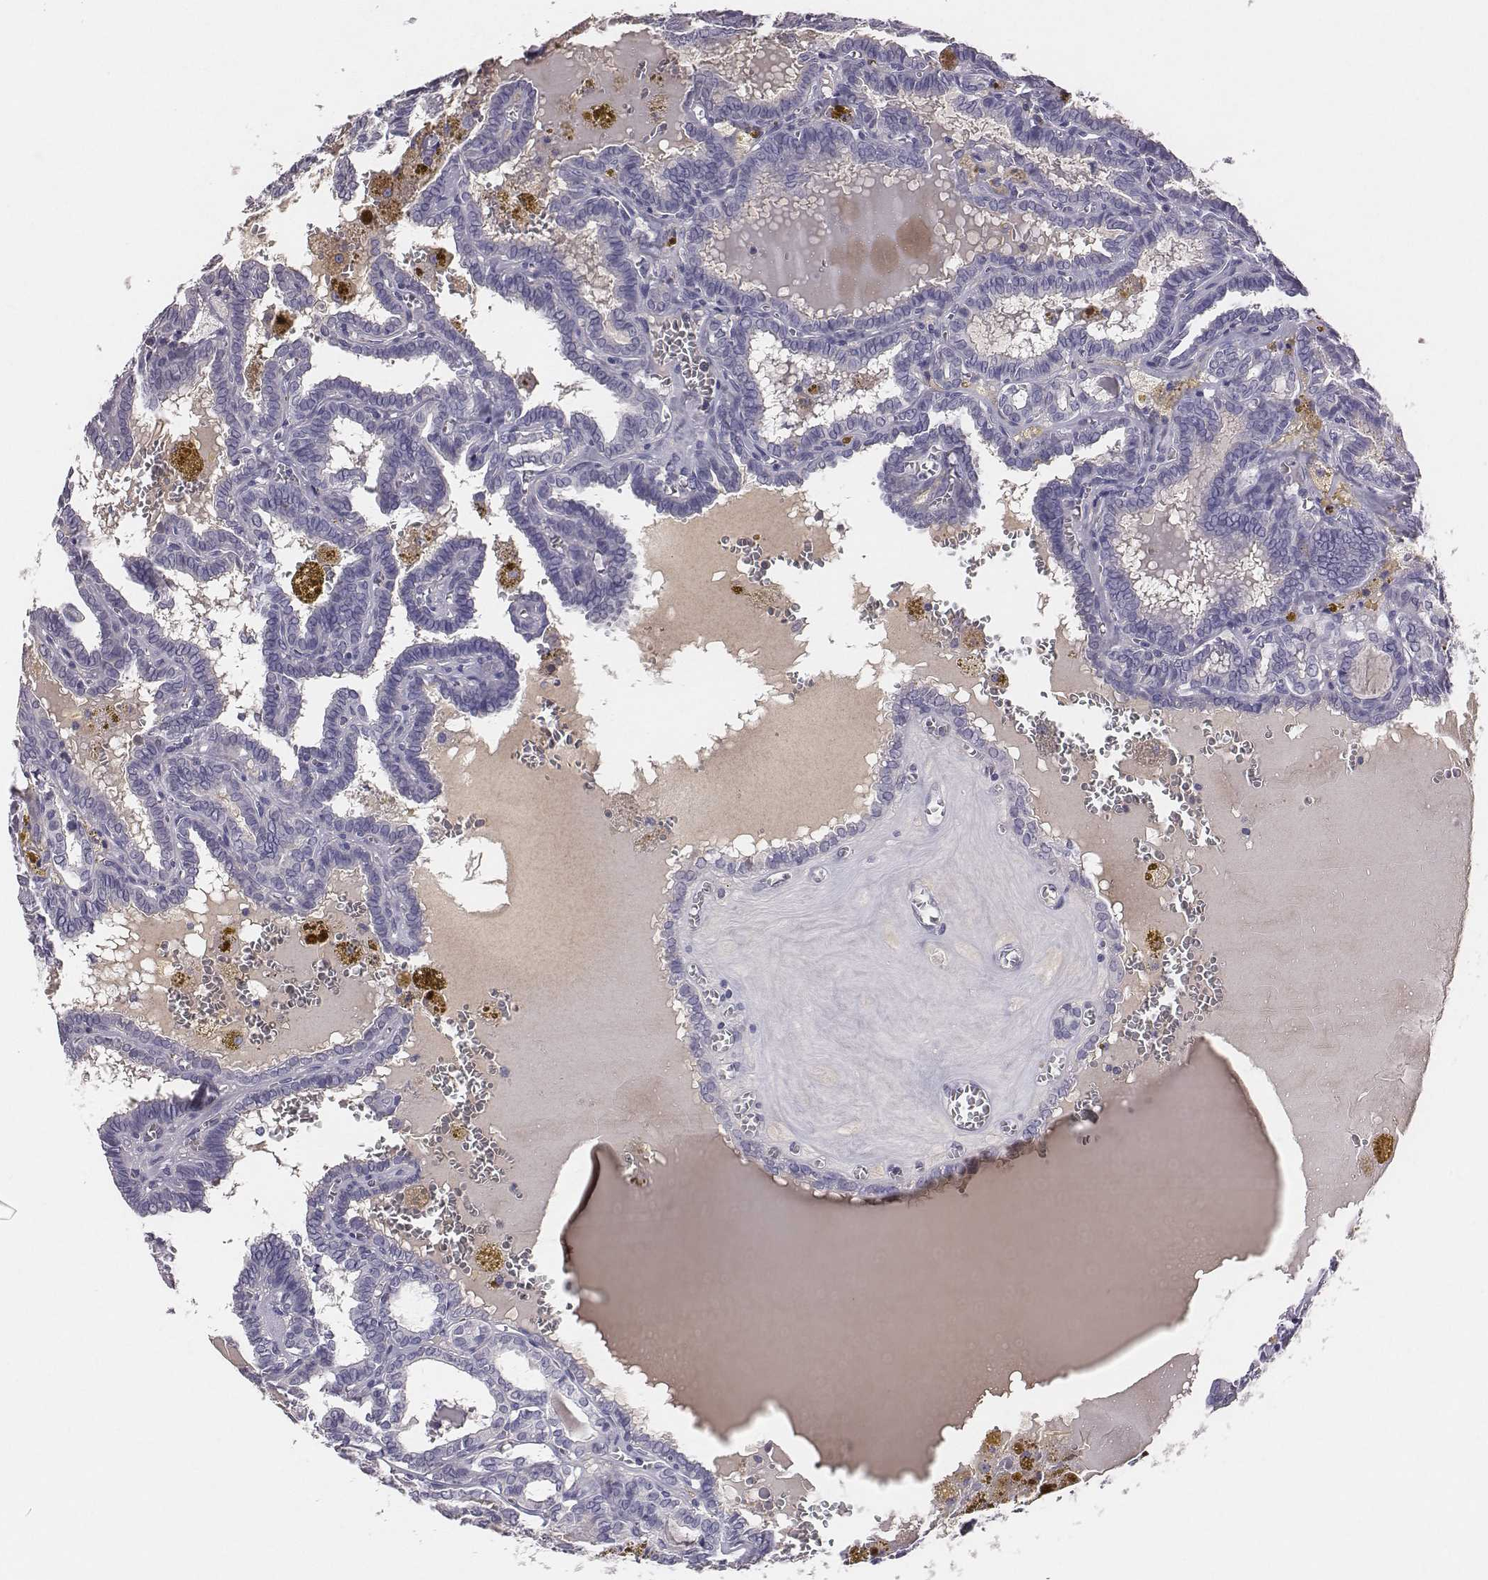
{"staining": {"intensity": "negative", "quantity": "none", "location": "none"}, "tissue": "thyroid cancer", "cell_type": "Tumor cells", "image_type": "cancer", "snomed": [{"axis": "morphology", "description": "Papillary adenocarcinoma, NOS"}, {"axis": "topography", "description": "Thyroid gland"}], "caption": "The IHC image has no significant positivity in tumor cells of thyroid cancer (papillary adenocarcinoma) tissue.", "gene": "EN1", "patient": {"sex": "female", "age": 39}}